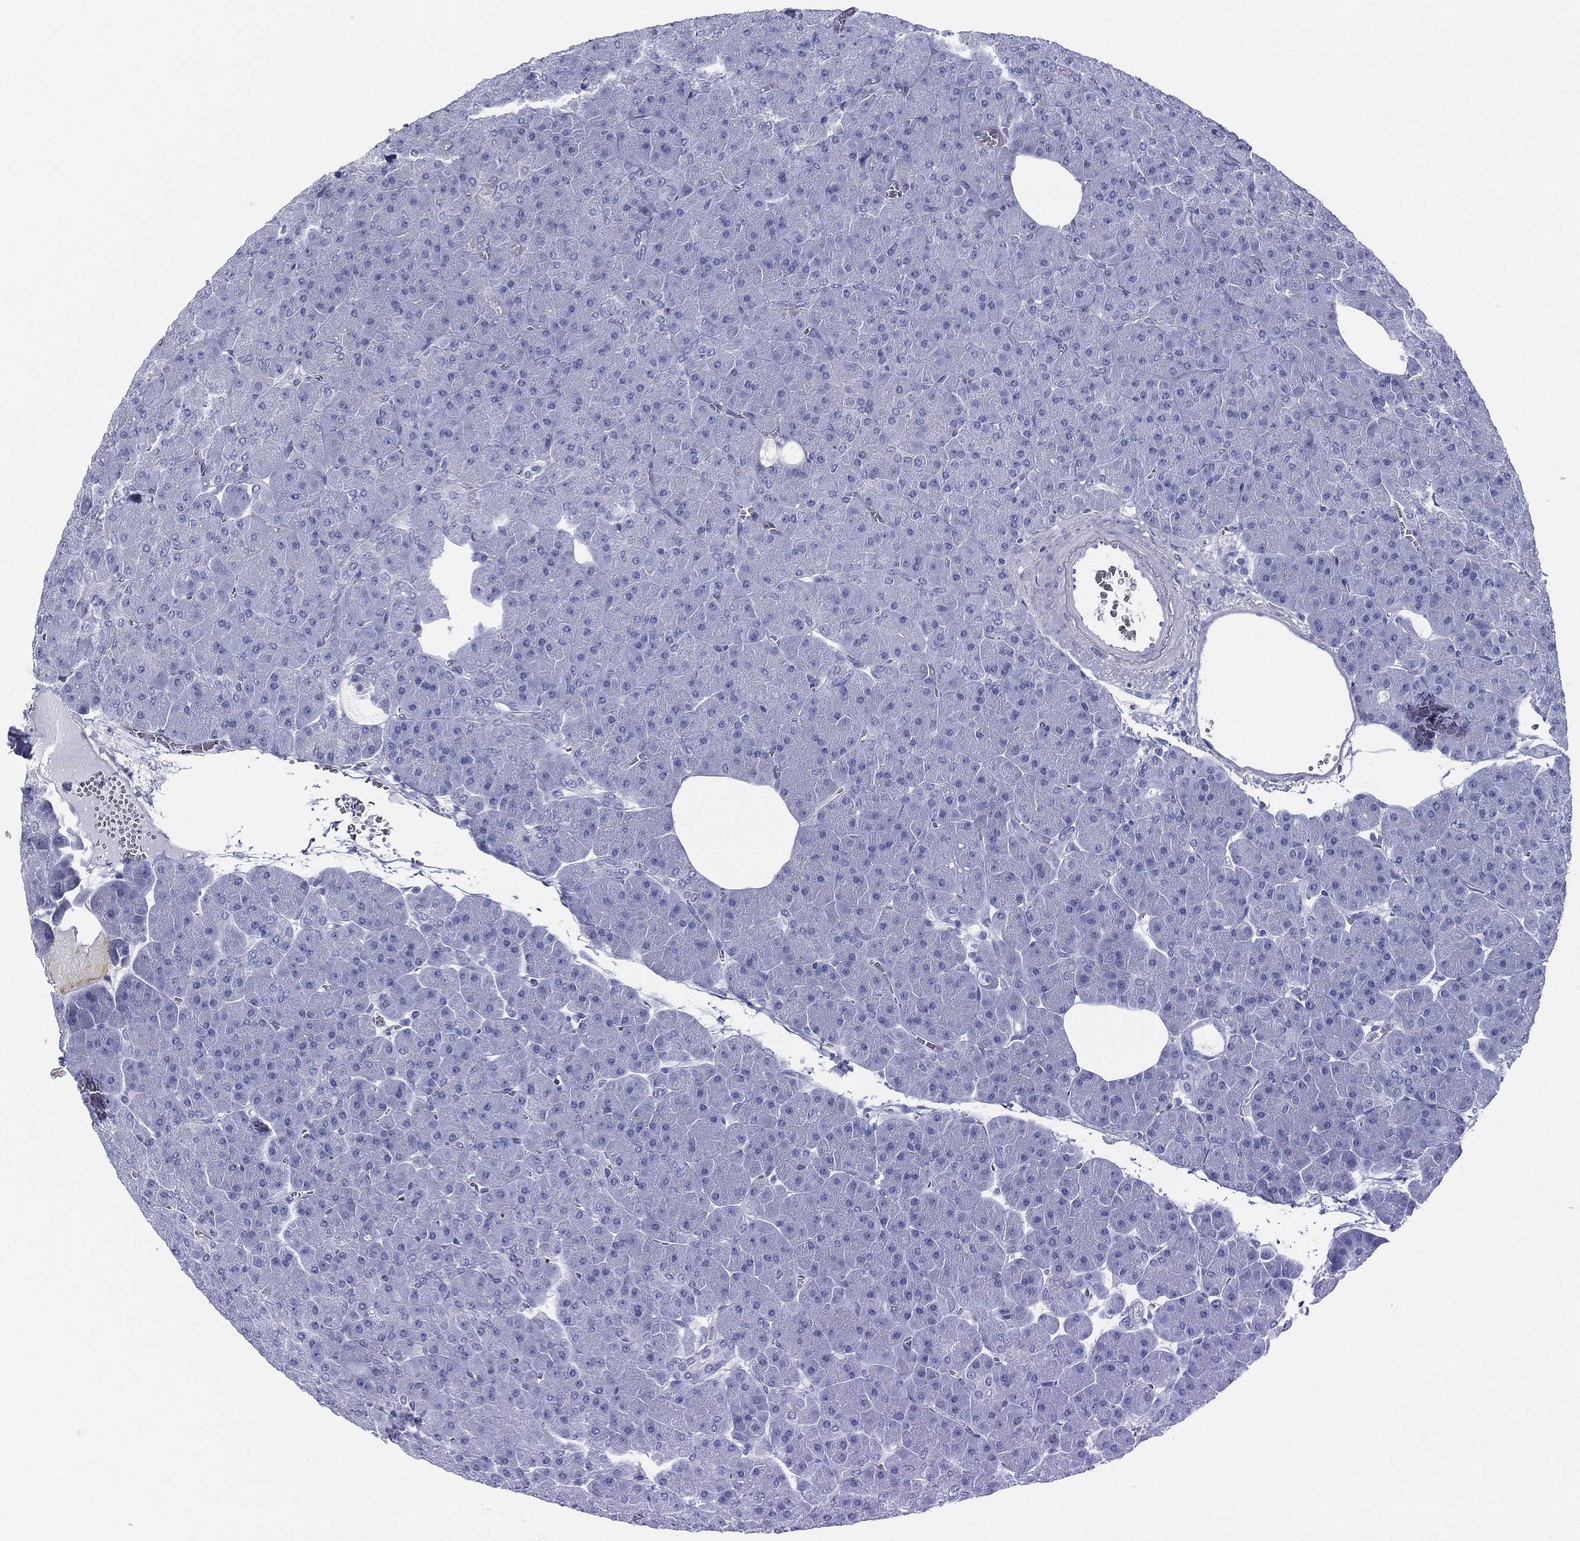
{"staining": {"intensity": "negative", "quantity": "none", "location": "none"}, "tissue": "pancreas", "cell_type": "Exocrine glandular cells", "image_type": "normal", "snomed": [{"axis": "morphology", "description": "Normal tissue, NOS"}, {"axis": "topography", "description": "Pancreas"}], "caption": "Exocrine glandular cells show no significant expression in benign pancreas. The staining is performed using DAB (3,3'-diaminobenzidine) brown chromogen with nuclei counter-stained in using hematoxylin.", "gene": "RSPH4A", "patient": {"sex": "male", "age": 61}}